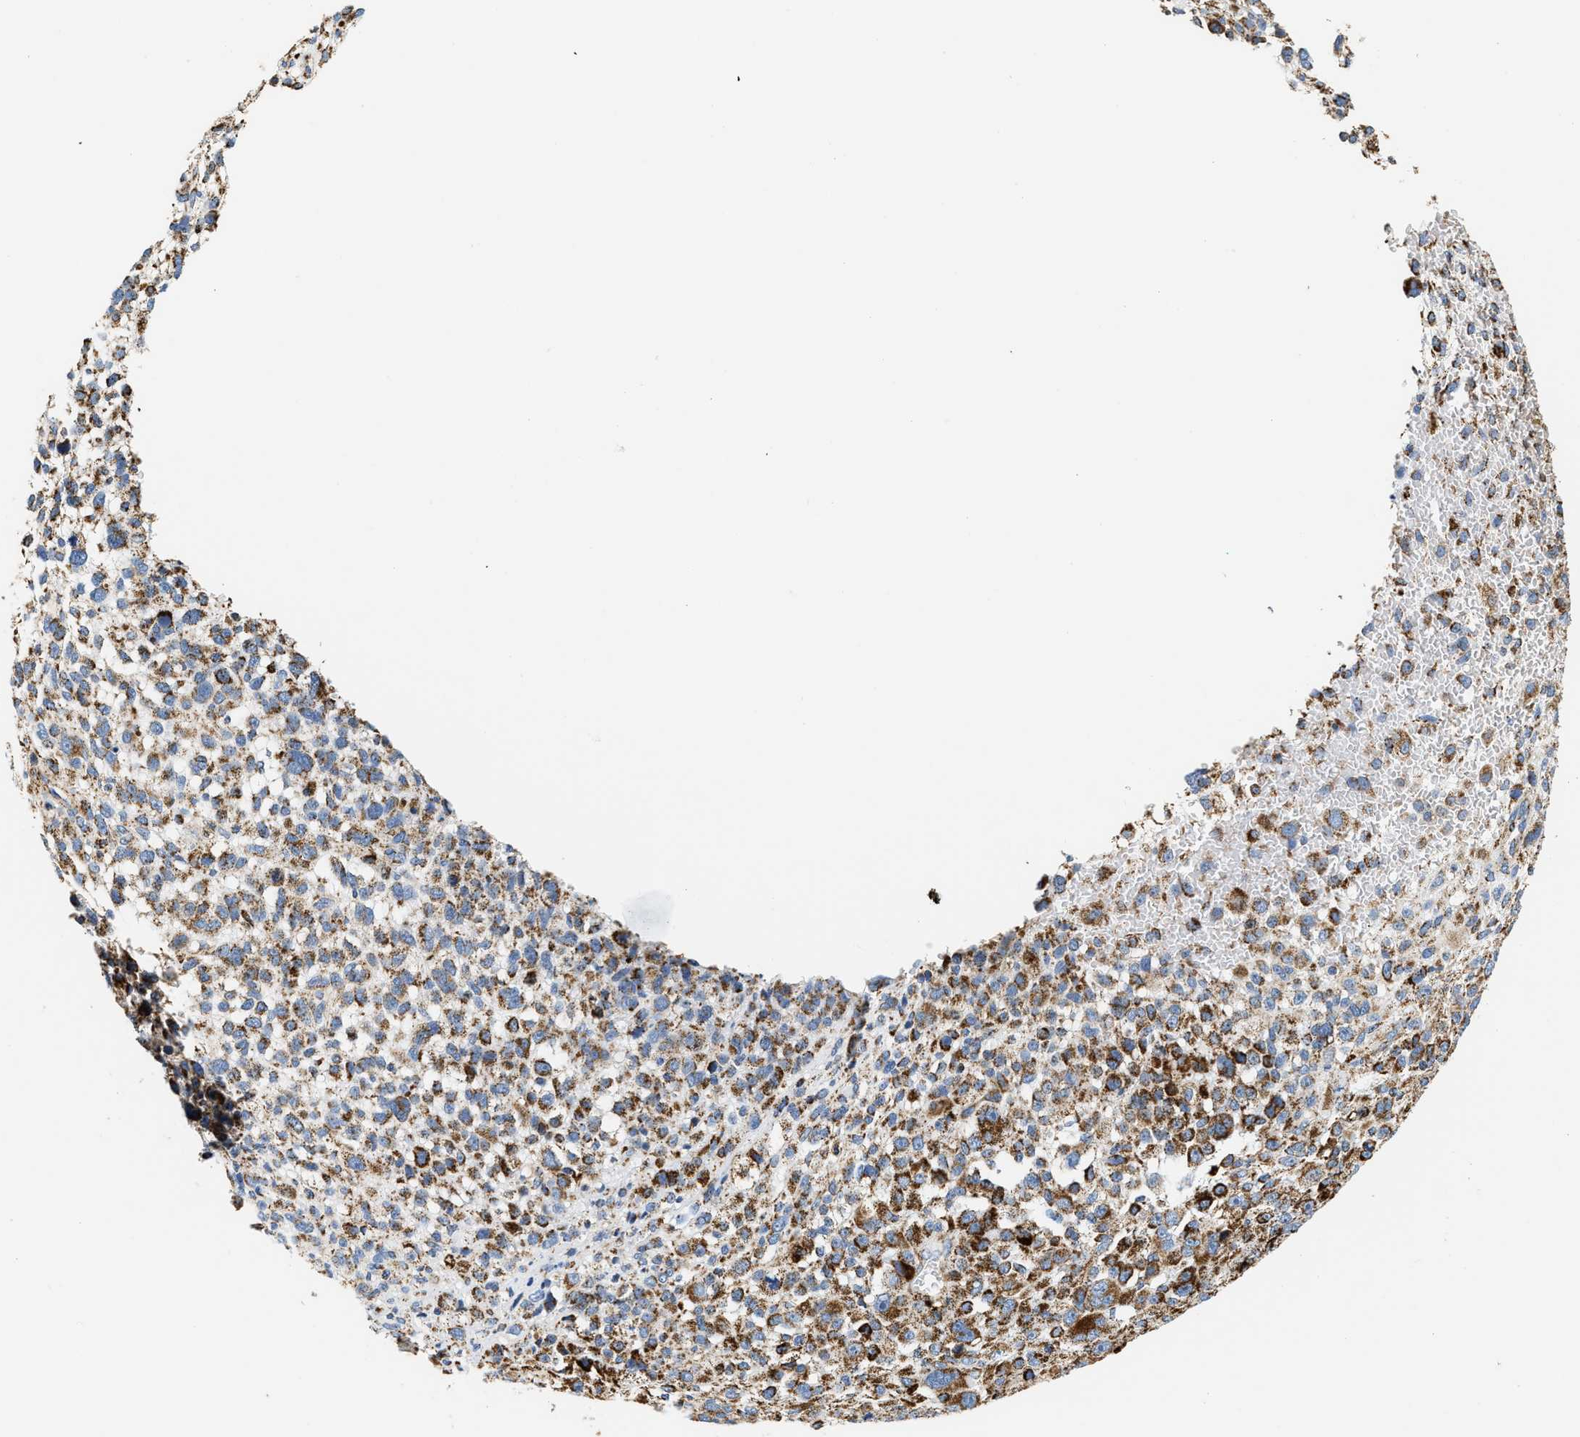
{"staining": {"intensity": "moderate", "quantity": ">75%", "location": "cytoplasmic/membranous"}, "tissue": "melanoma", "cell_type": "Tumor cells", "image_type": "cancer", "snomed": [{"axis": "morphology", "description": "Malignant melanoma, NOS"}, {"axis": "topography", "description": "Skin"}], "caption": "Tumor cells reveal medium levels of moderate cytoplasmic/membranous expression in about >75% of cells in human malignant melanoma. The staining was performed using DAB, with brown indicating positive protein expression. Nuclei are stained blue with hematoxylin.", "gene": "SHMT2", "patient": {"sex": "female", "age": 55}}